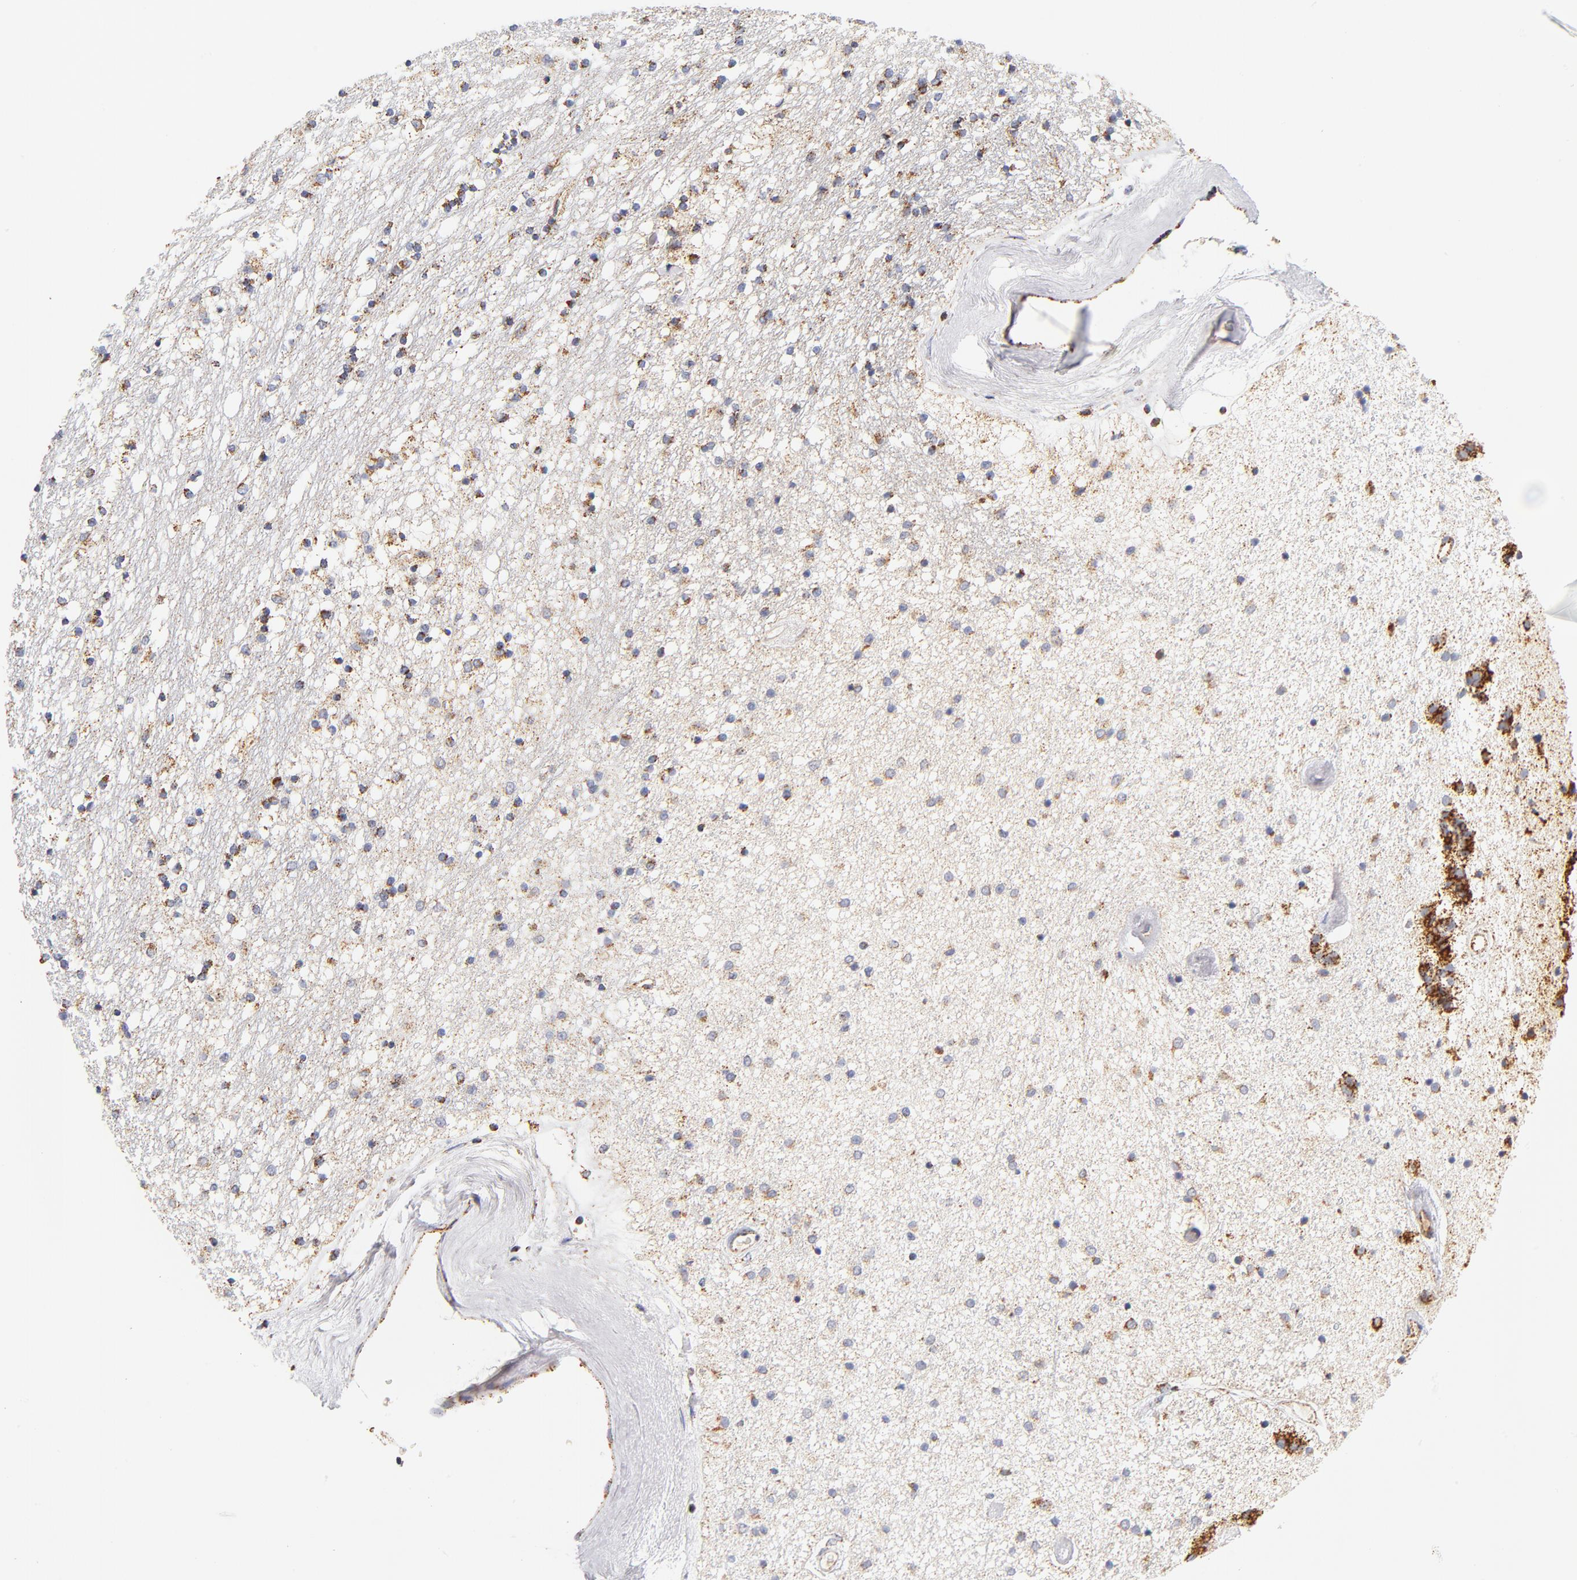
{"staining": {"intensity": "moderate", "quantity": ">75%", "location": "cytoplasmic/membranous"}, "tissue": "caudate", "cell_type": "Glial cells", "image_type": "normal", "snomed": [{"axis": "morphology", "description": "Normal tissue, NOS"}, {"axis": "topography", "description": "Lateral ventricle wall"}], "caption": "Immunohistochemistry micrograph of benign caudate: human caudate stained using IHC shows medium levels of moderate protein expression localized specifically in the cytoplasmic/membranous of glial cells, appearing as a cytoplasmic/membranous brown color.", "gene": "ECHS1", "patient": {"sex": "female", "age": 54}}